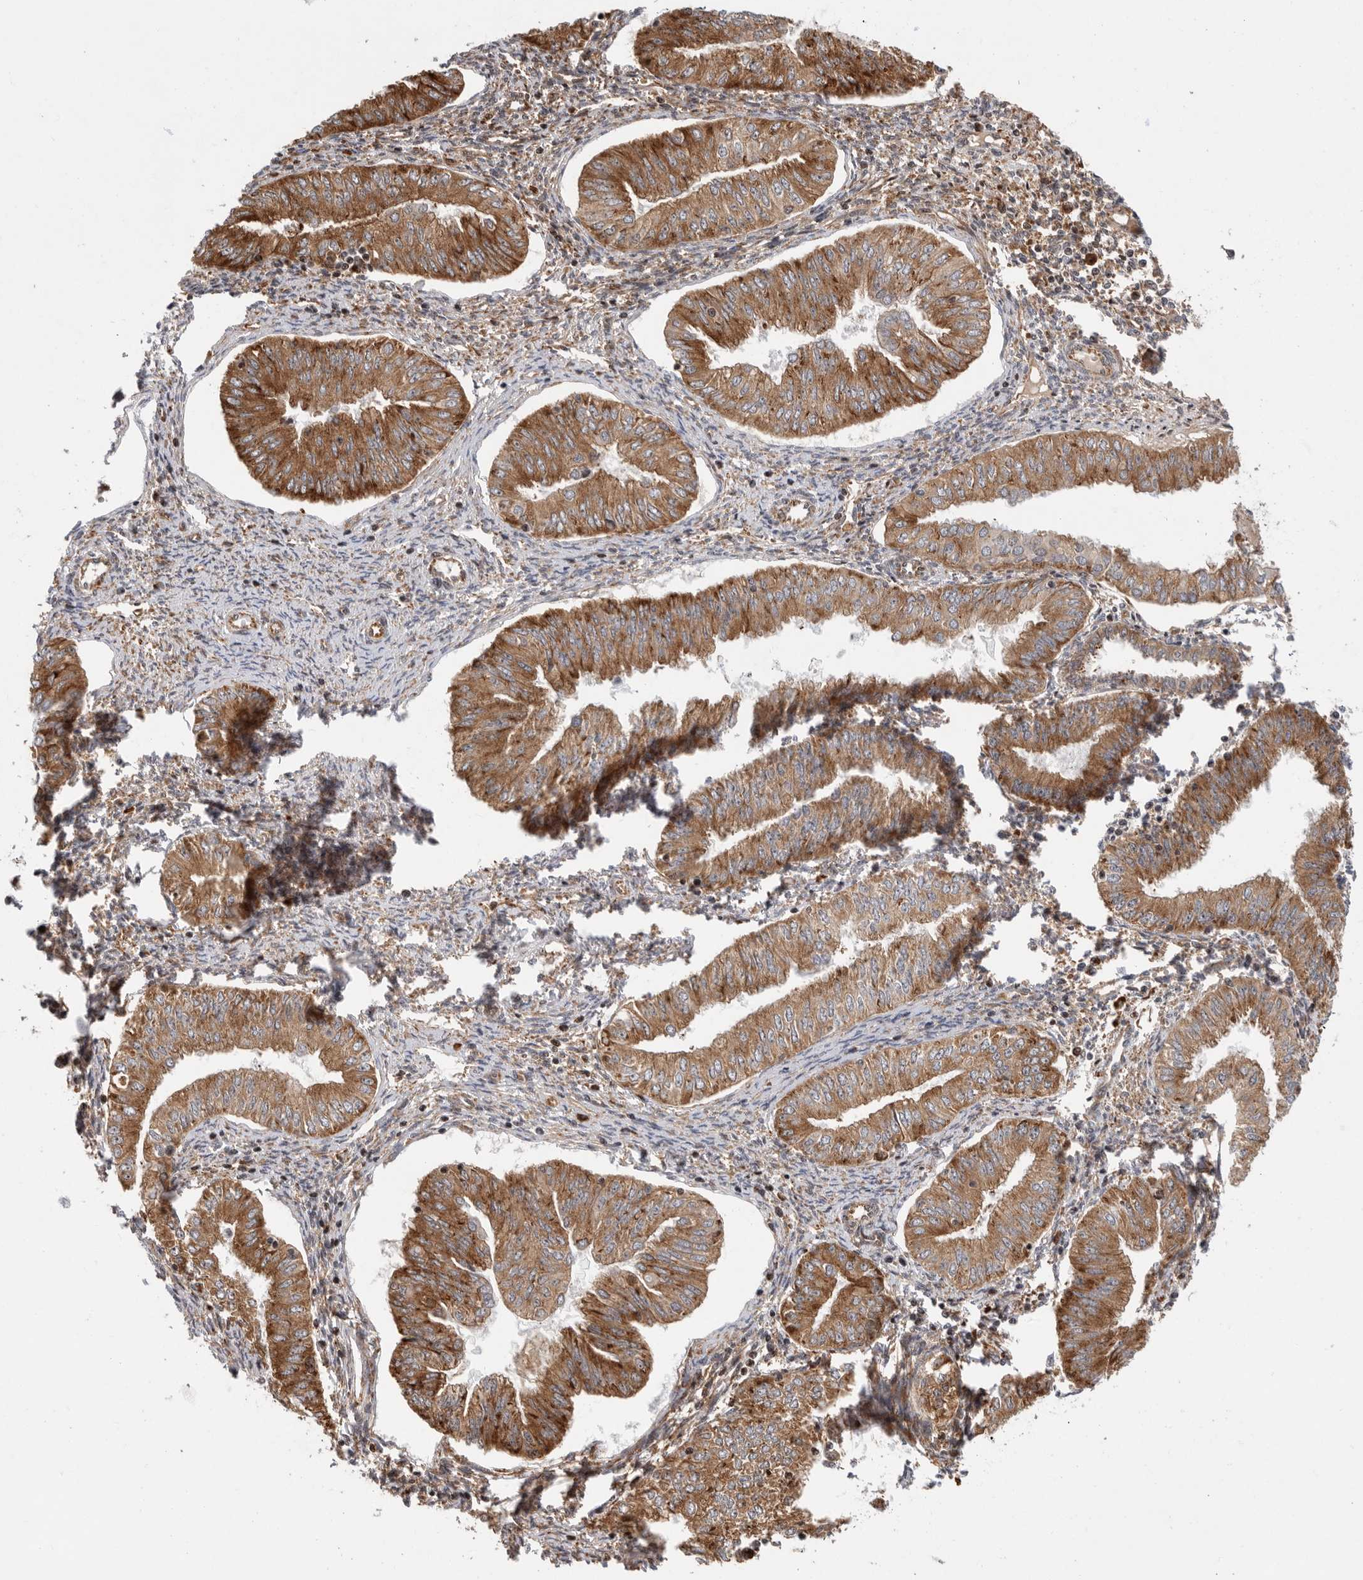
{"staining": {"intensity": "moderate", "quantity": ">75%", "location": "cytoplasmic/membranous"}, "tissue": "endometrial cancer", "cell_type": "Tumor cells", "image_type": "cancer", "snomed": [{"axis": "morphology", "description": "Normal tissue, NOS"}, {"axis": "morphology", "description": "Adenocarcinoma, NOS"}, {"axis": "topography", "description": "Endometrium"}], "caption": "Protein expression analysis of endometrial adenocarcinoma exhibits moderate cytoplasmic/membranous positivity in about >75% of tumor cells.", "gene": "FZD3", "patient": {"sex": "female", "age": 53}}